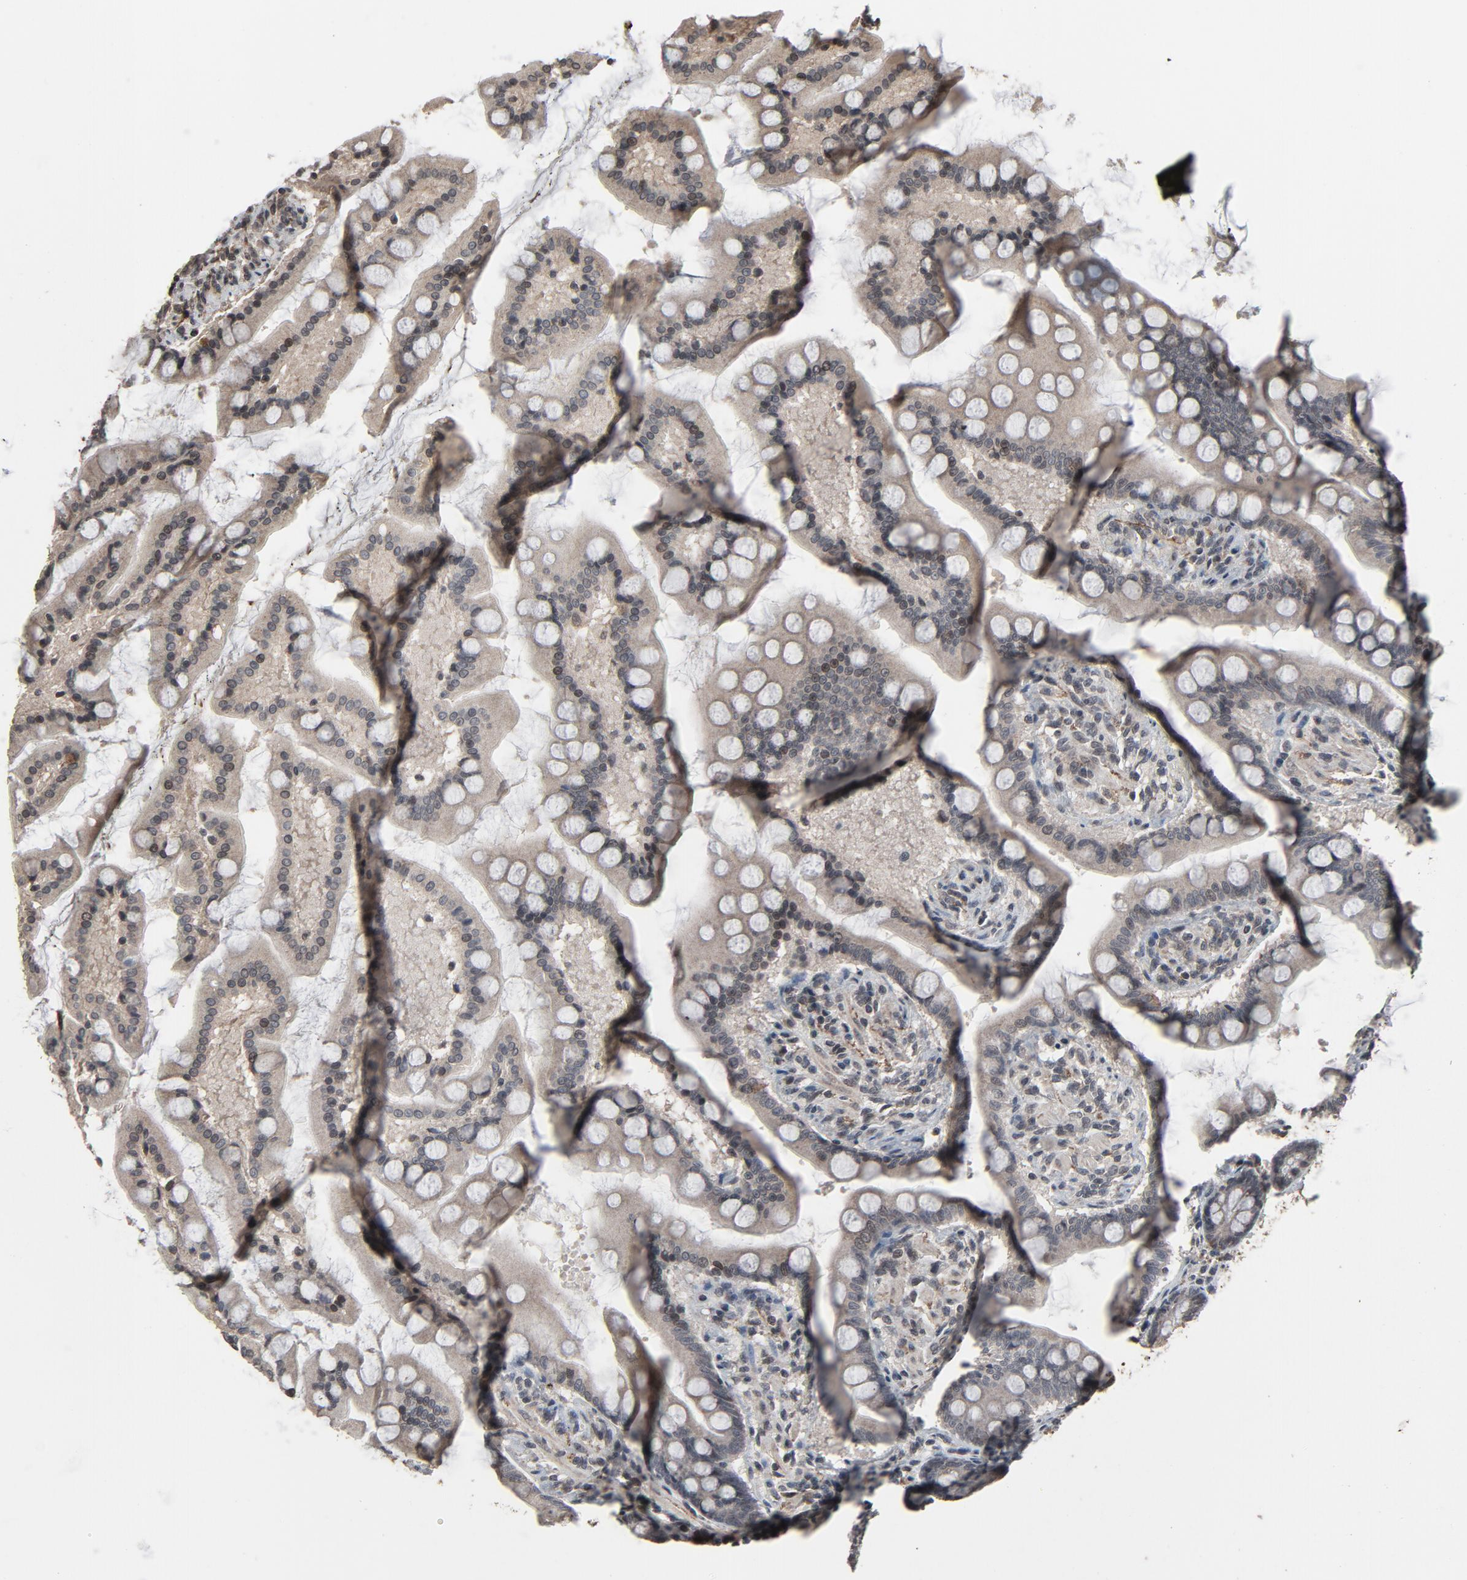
{"staining": {"intensity": "moderate", "quantity": ">75%", "location": "cytoplasmic/membranous,nuclear"}, "tissue": "small intestine", "cell_type": "Glandular cells", "image_type": "normal", "snomed": [{"axis": "morphology", "description": "Normal tissue, NOS"}, {"axis": "topography", "description": "Small intestine"}], "caption": "This micrograph exhibits immunohistochemistry staining of benign small intestine, with medium moderate cytoplasmic/membranous,nuclear positivity in about >75% of glandular cells.", "gene": "POM121", "patient": {"sex": "male", "age": 41}}